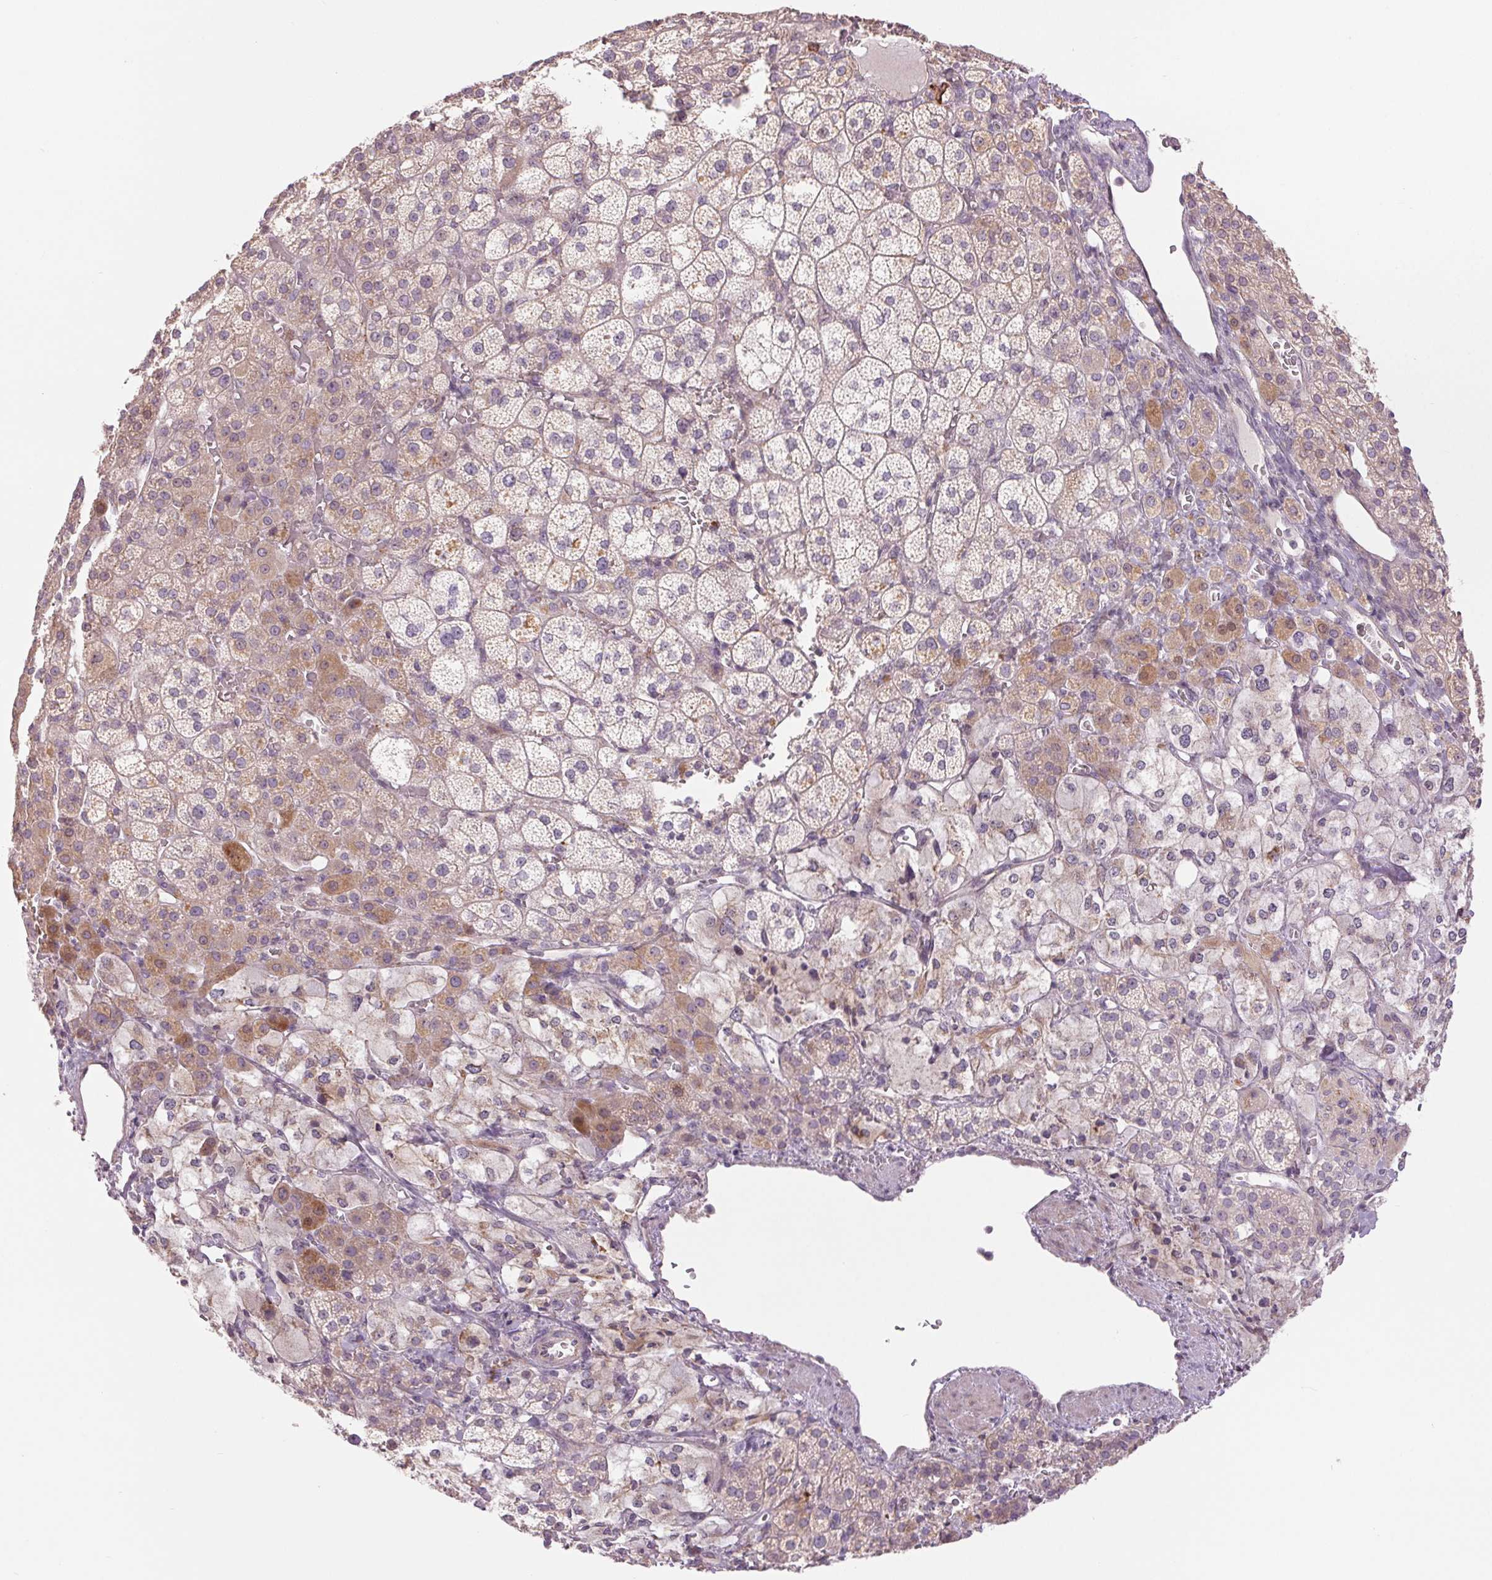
{"staining": {"intensity": "weak", "quantity": ">75%", "location": "cytoplasmic/membranous"}, "tissue": "adrenal gland", "cell_type": "Glandular cells", "image_type": "normal", "snomed": [{"axis": "morphology", "description": "Normal tissue, NOS"}, {"axis": "topography", "description": "Adrenal gland"}], "caption": "Brown immunohistochemical staining in benign human adrenal gland reveals weak cytoplasmic/membranous positivity in approximately >75% of glandular cells.", "gene": "METTL17", "patient": {"sex": "female", "age": 60}}